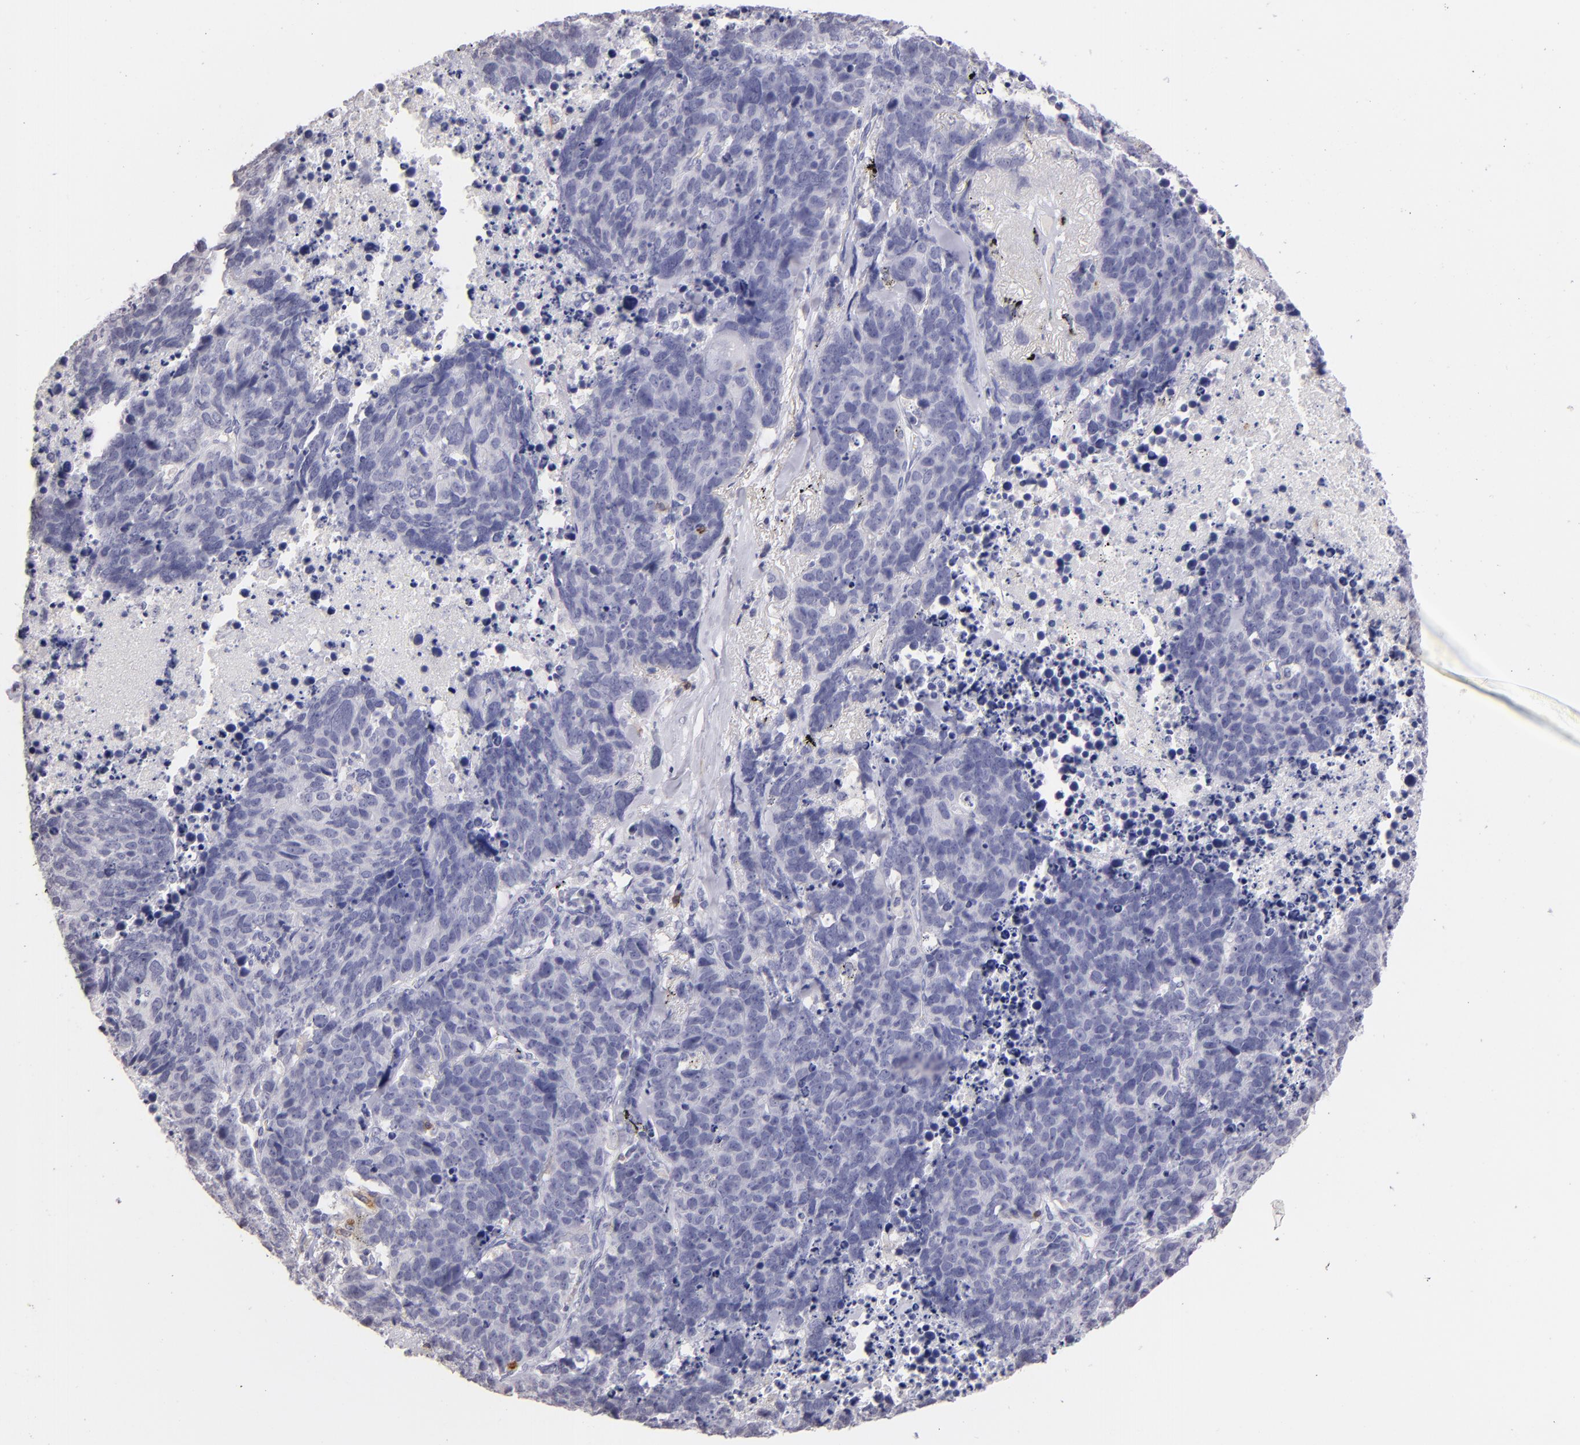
{"staining": {"intensity": "negative", "quantity": "none", "location": "none"}, "tissue": "lung cancer", "cell_type": "Tumor cells", "image_type": "cancer", "snomed": [{"axis": "morphology", "description": "Carcinoid, malignant, NOS"}, {"axis": "topography", "description": "Lung"}], "caption": "Image shows no significant protein staining in tumor cells of lung carcinoid (malignant).", "gene": "IL2RA", "patient": {"sex": "male", "age": 60}}